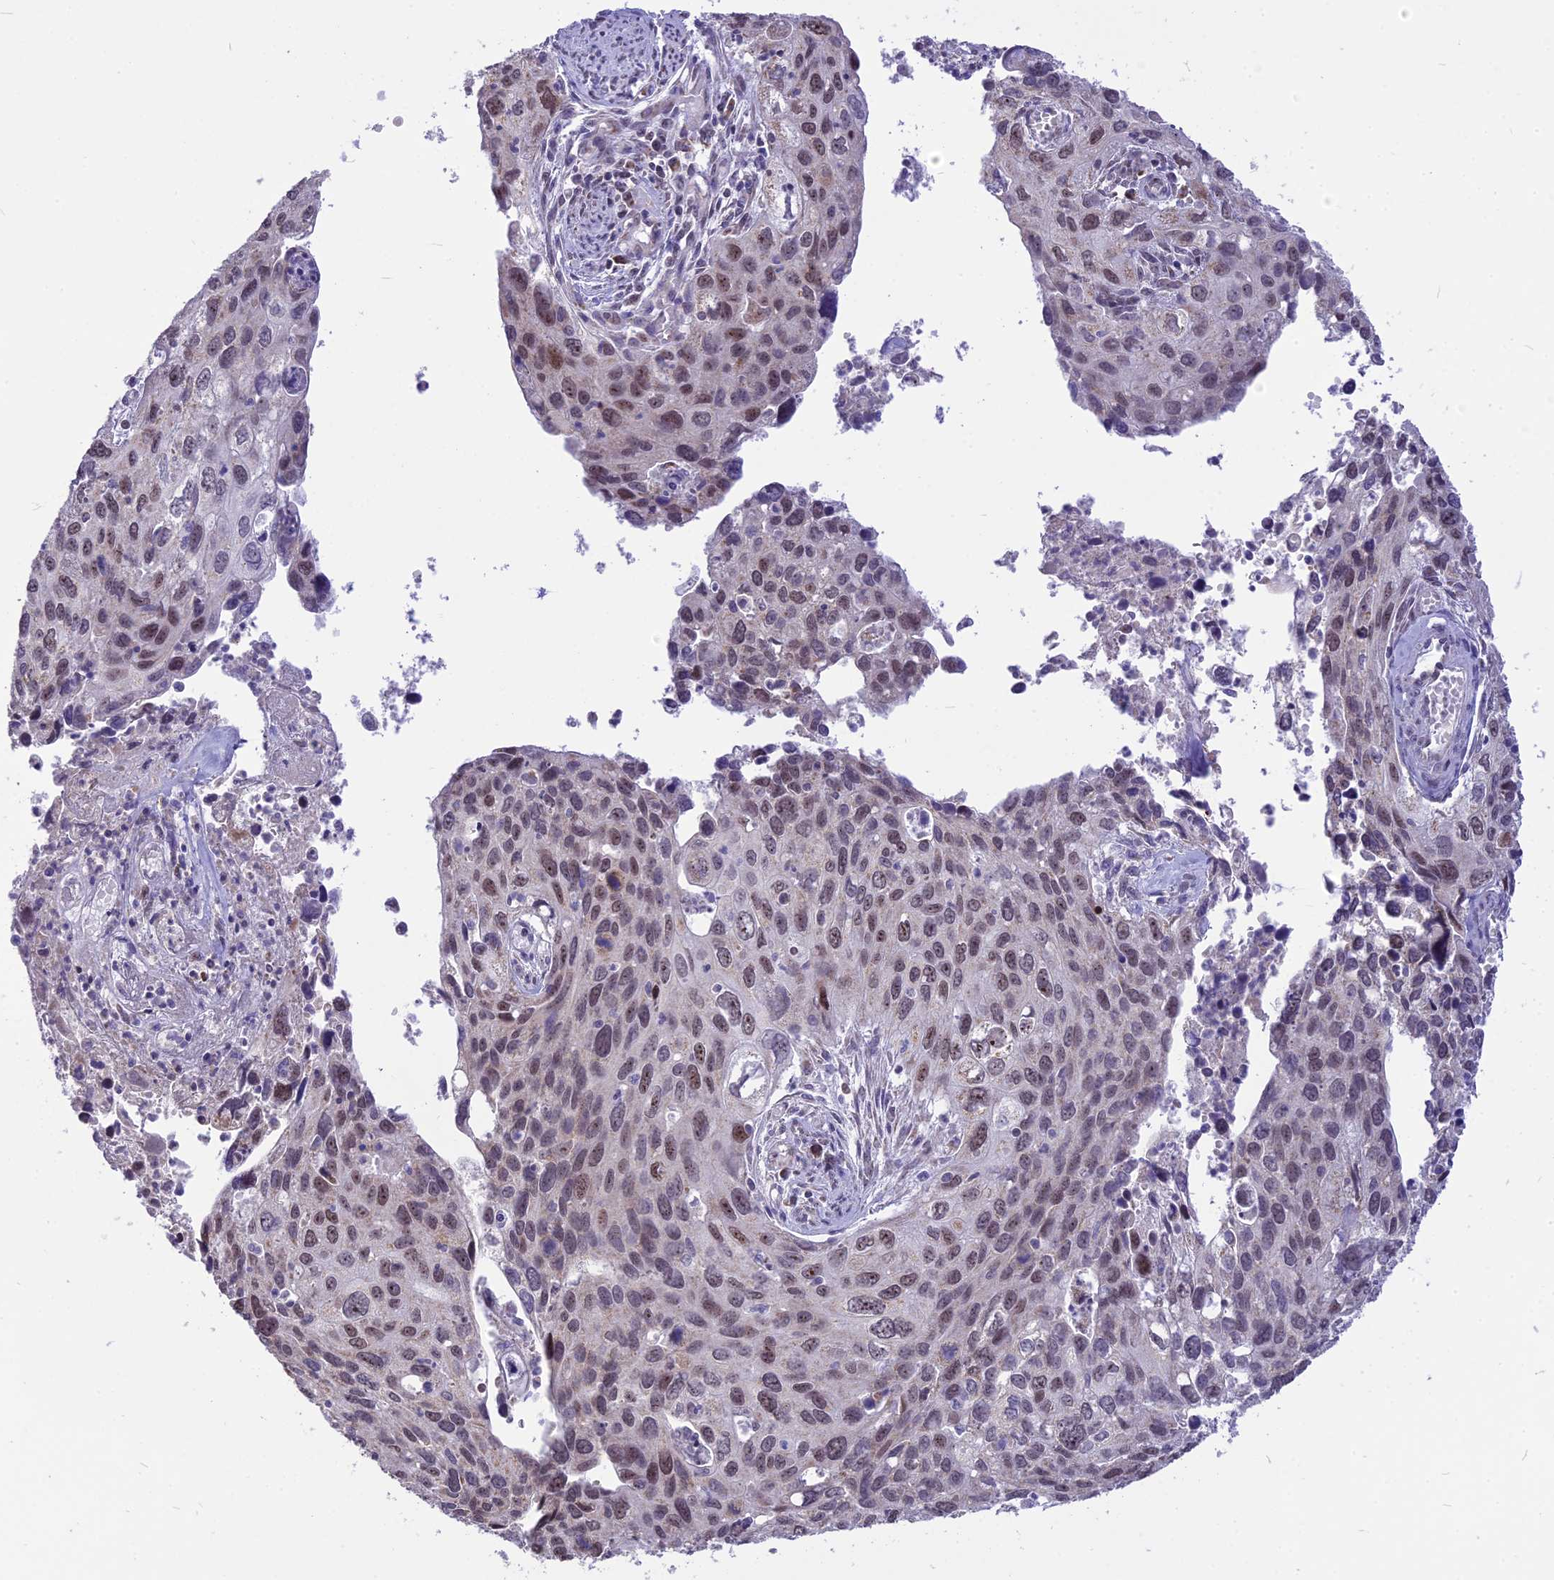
{"staining": {"intensity": "moderate", "quantity": "25%-75%", "location": "nuclear"}, "tissue": "cervical cancer", "cell_type": "Tumor cells", "image_type": "cancer", "snomed": [{"axis": "morphology", "description": "Squamous cell carcinoma, NOS"}, {"axis": "topography", "description": "Cervix"}], "caption": "Human cervical cancer (squamous cell carcinoma) stained with a brown dye exhibits moderate nuclear positive positivity in about 25%-75% of tumor cells.", "gene": "CMSS1", "patient": {"sex": "female", "age": 55}}